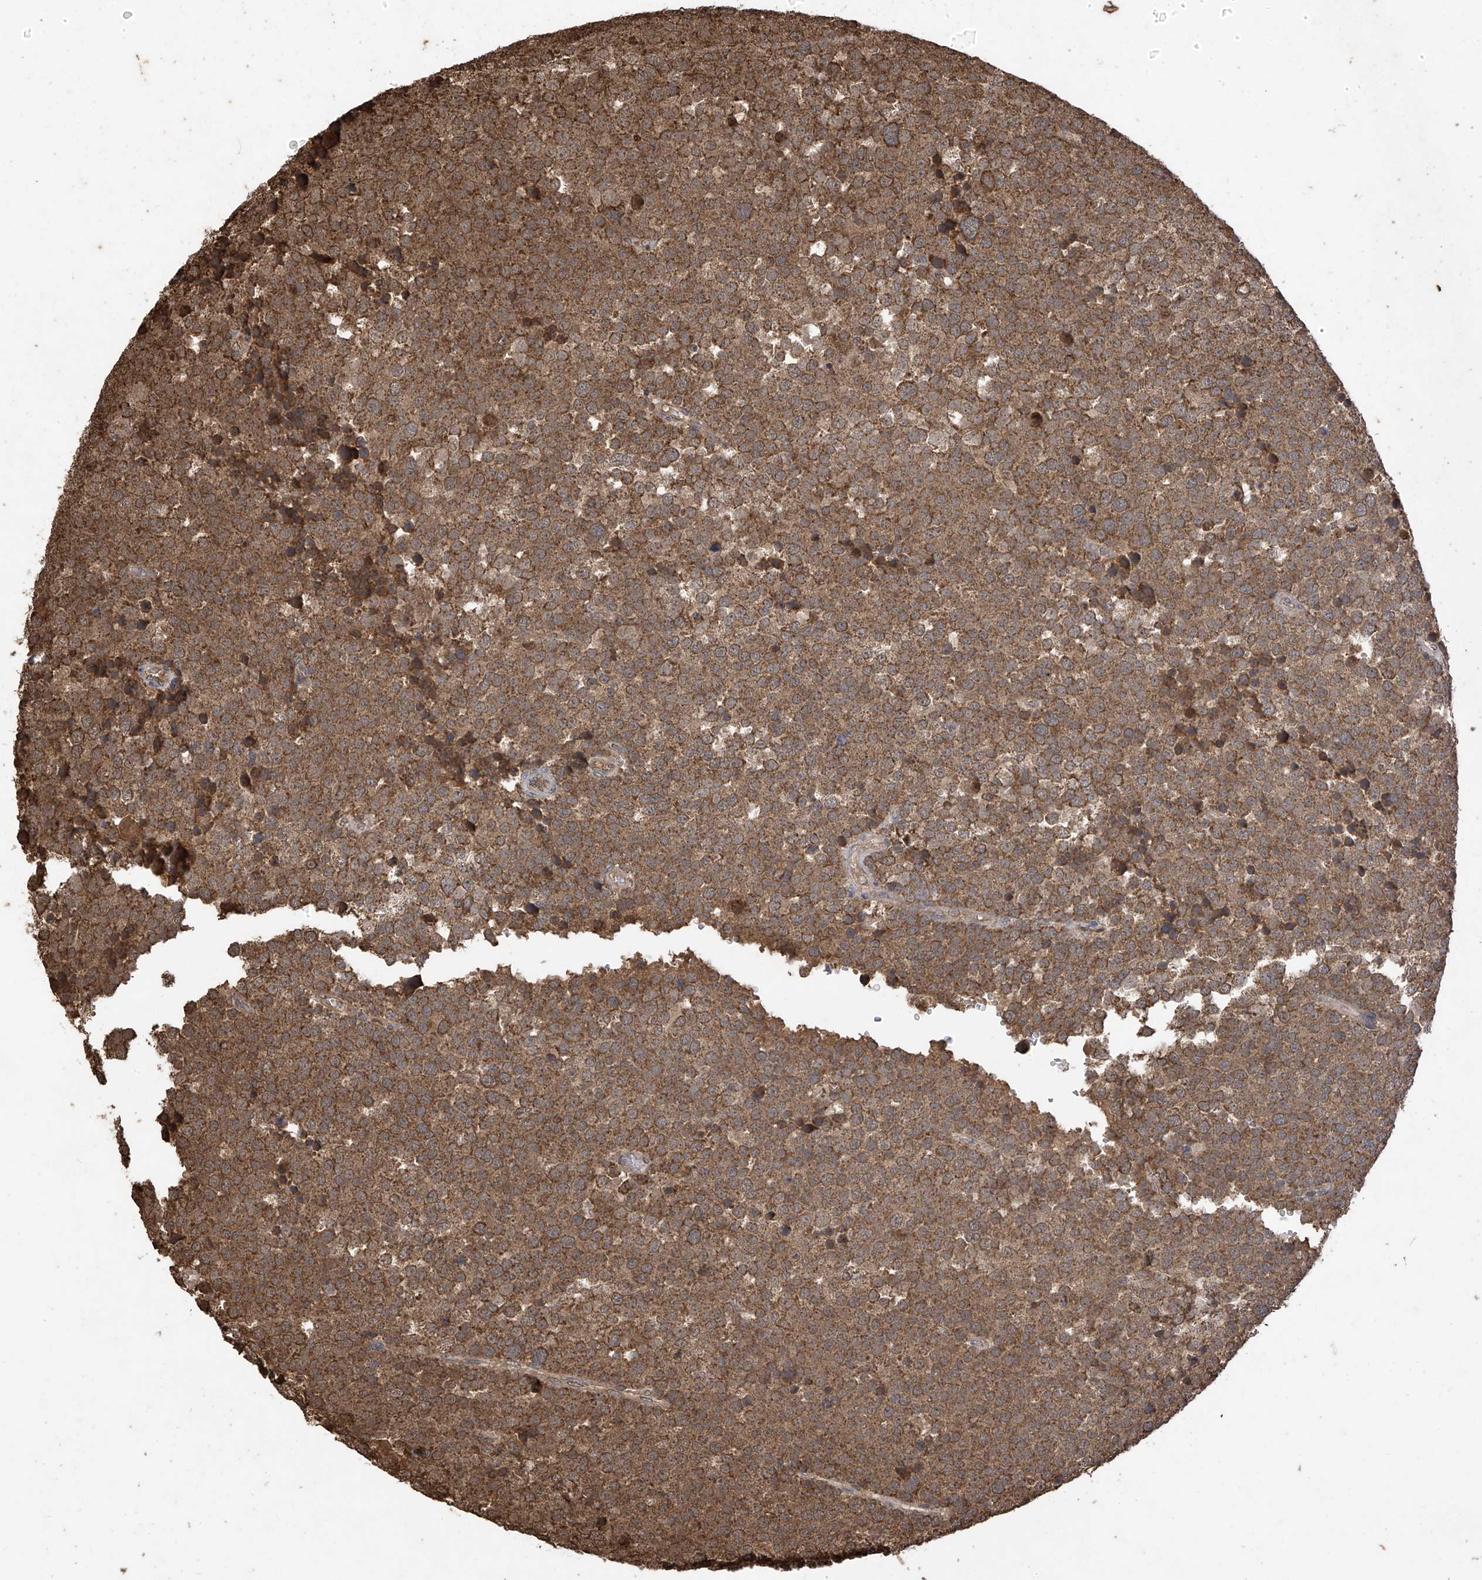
{"staining": {"intensity": "moderate", "quantity": ">75%", "location": "cytoplasmic/membranous"}, "tissue": "testis cancer", "cell_type": "Tumor cells", "image_type": "cancer", "snomed": [{"axis": "morphology", "description": "Seminoma, NOS"}, {"axis": "topography", "description": "Testis"}], "caption": "Immunohistochemistry (IHC) of testis seminoma reveals medium levels of moderate cytoplasmic/membranous staining in approximately >75% of tumor cells.", "gene": "PNPT1", "patient": {"sex": "male", "age": 71}}